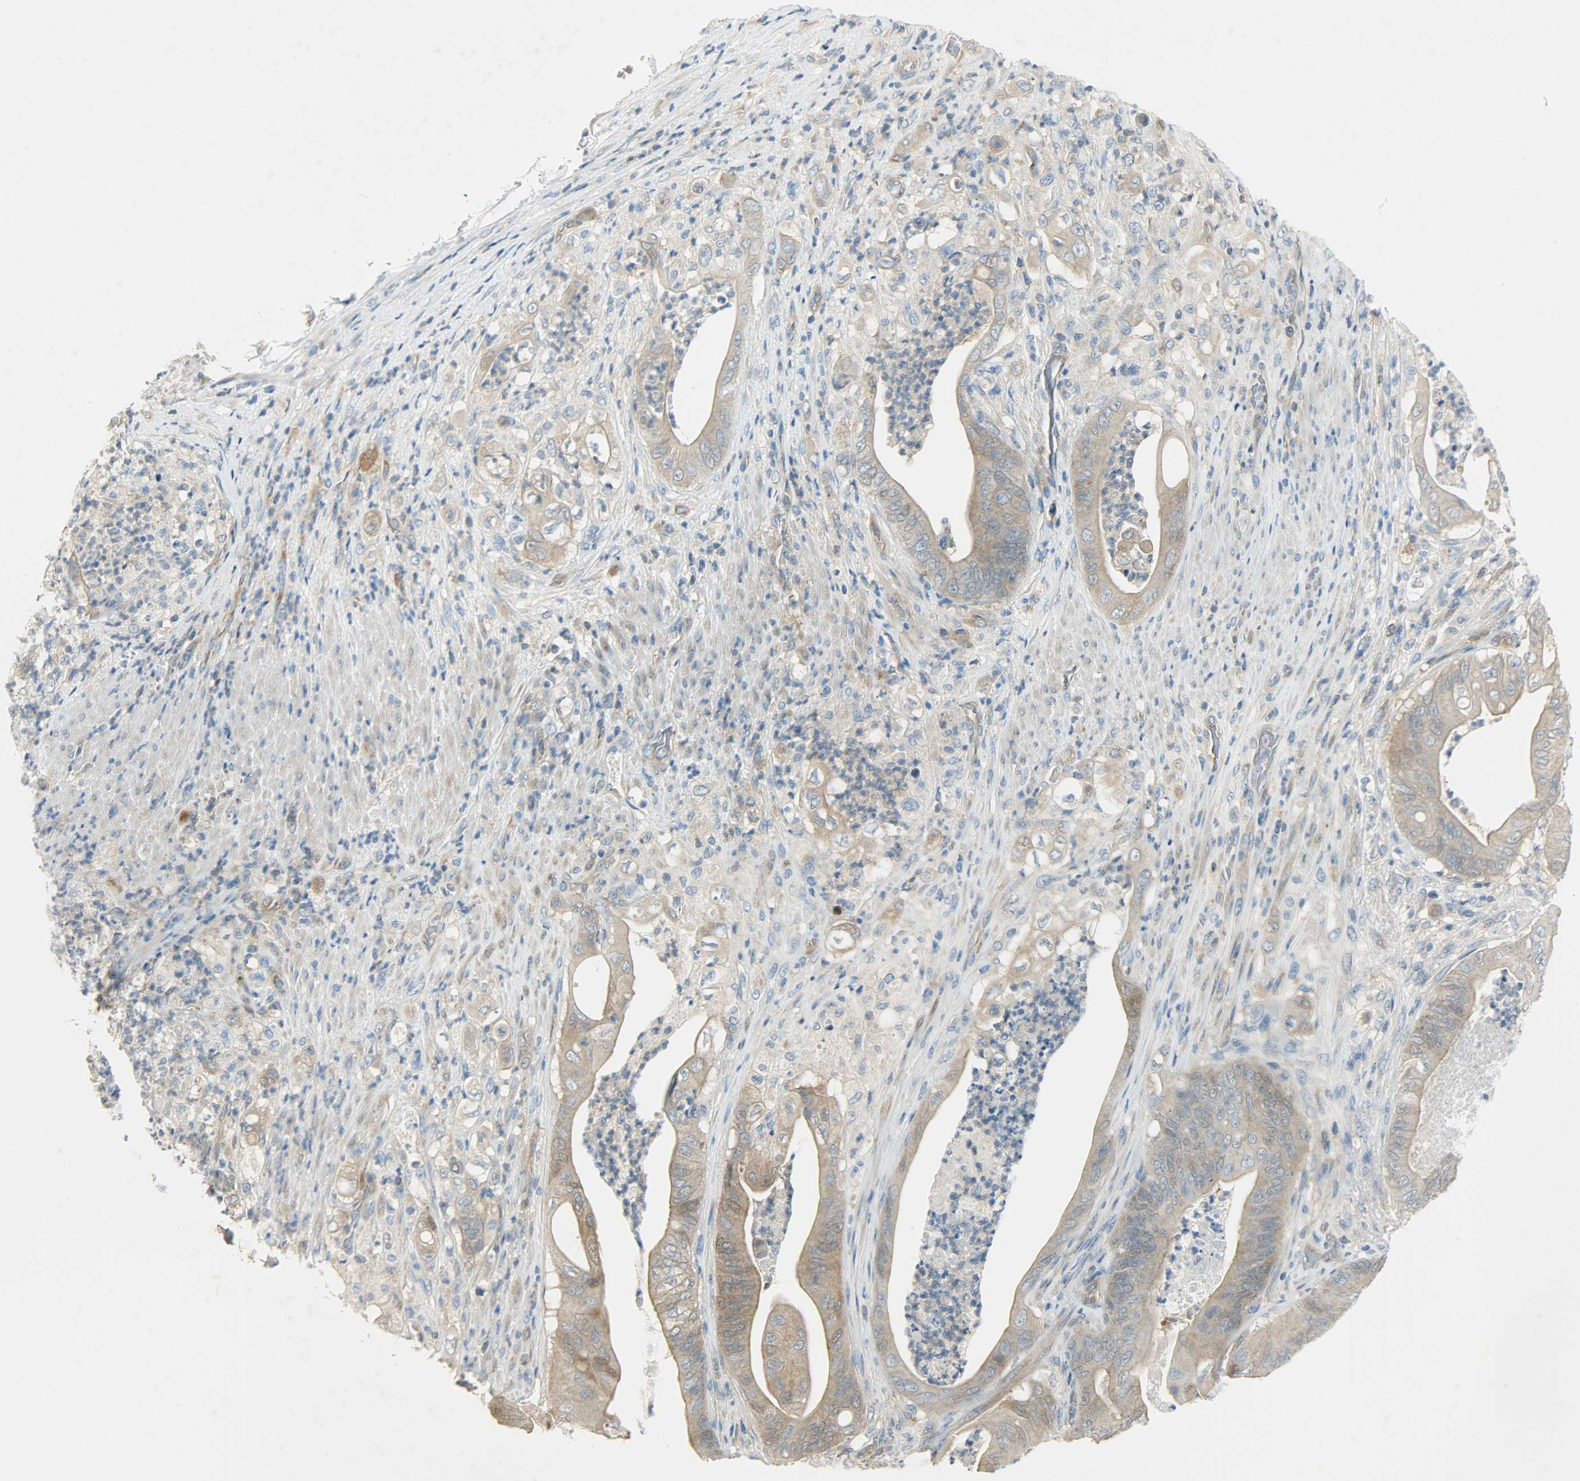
{"staining": {"intensity": "weak", "quantity": ">75%", "location": "cytoplasmic/membranous"}, "tissue": "stomach cancer", "cell_type": "Tumor cells", "image_type": "cancer", "snomed": [{"axis": "morphology", "description": "Adenocarcinoma, NOS"}, {"axis": "topography", "description": "Stomach"}], "caption": "This is an image of IHC staining of stomach cancer, which shows weak staining in the cytoplasmic/membranous of tumor cells.", "gene": "TSC22D2", "patient": {"sex": "female", "age": 73}}